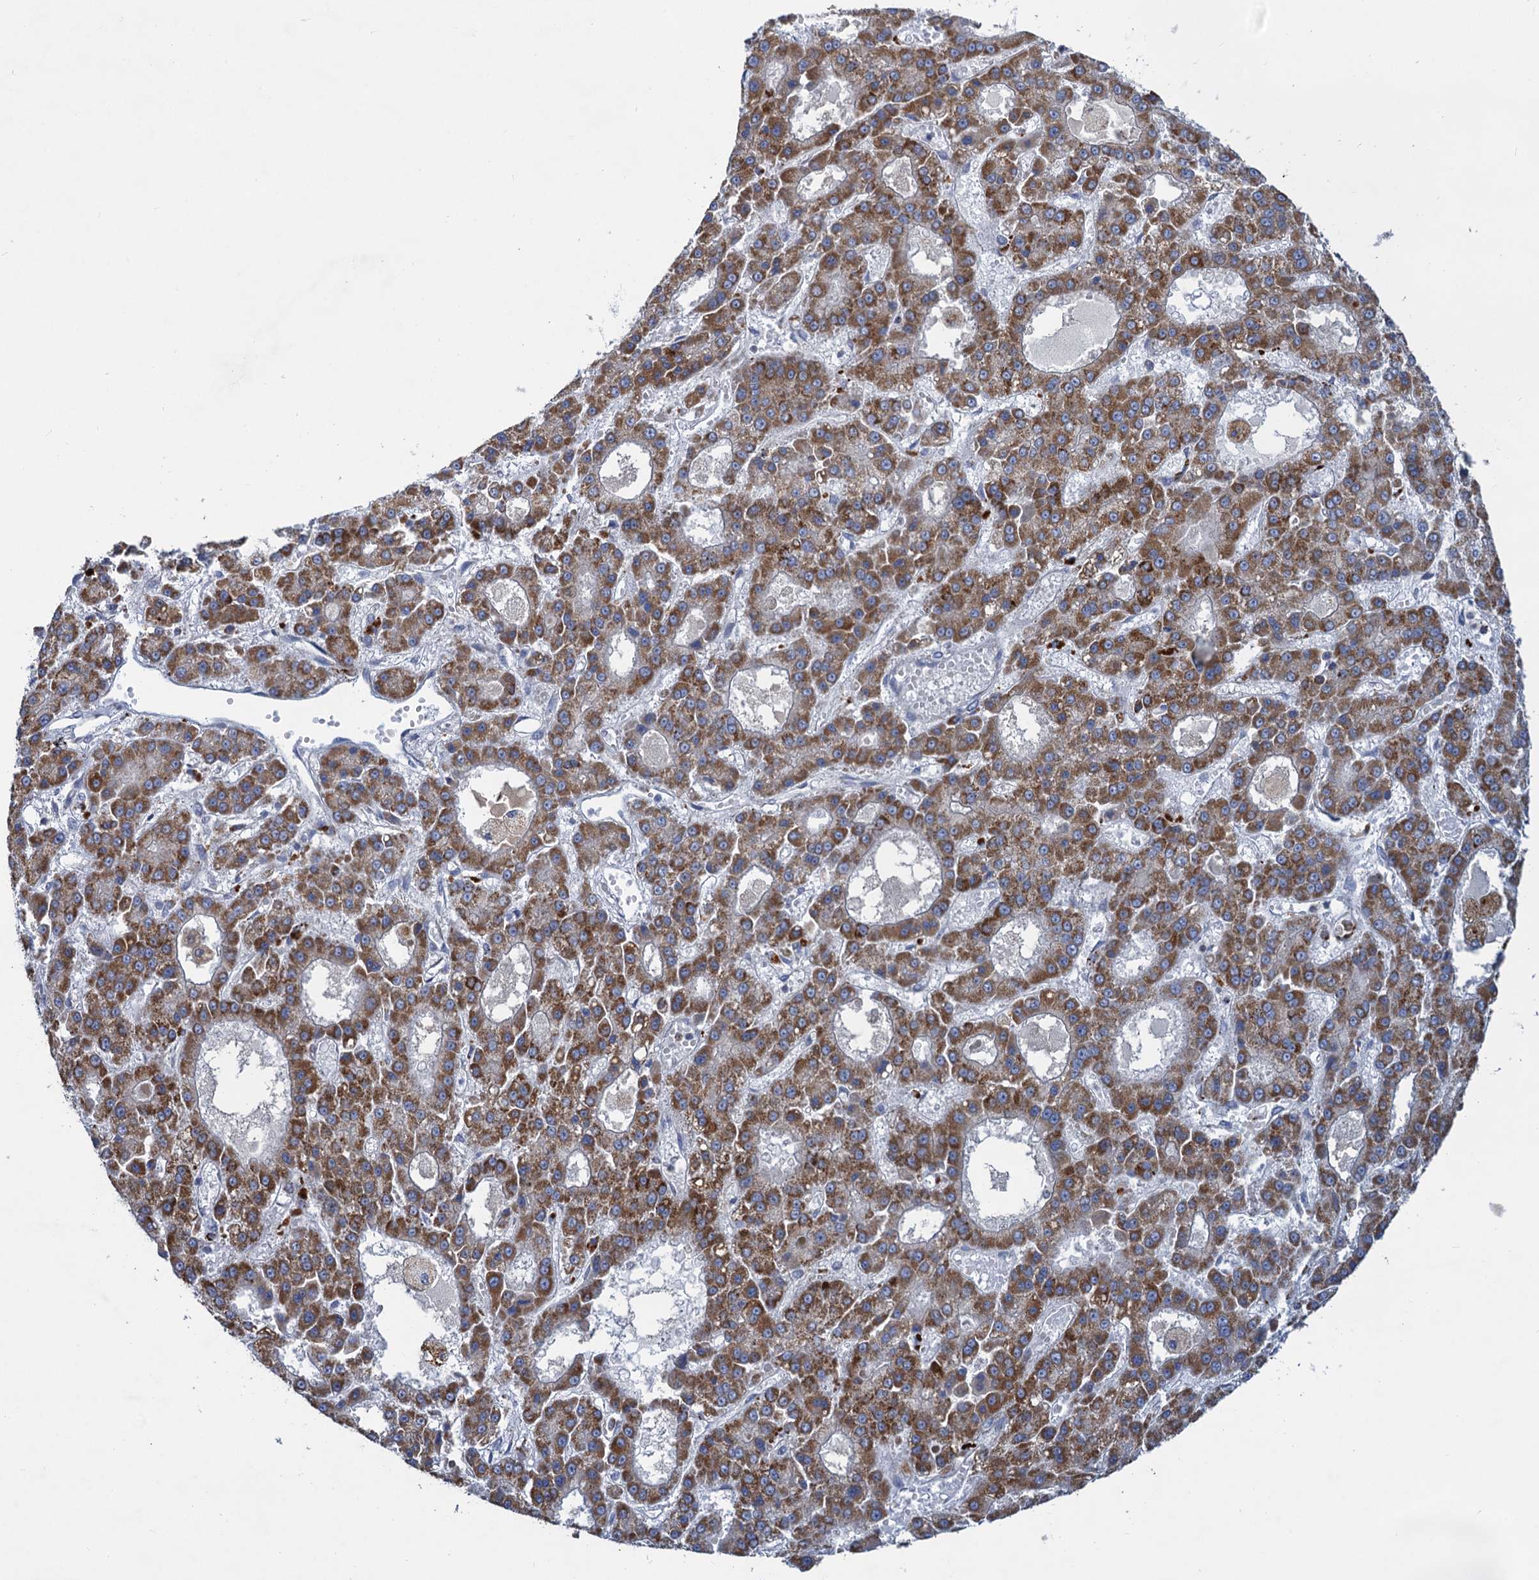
{"staining": {"intensity": "moderate", "quantity": ">75%", "location": "cytoplasmic/membranous"}, "tissue": "liver cancer", "cell_type": "Tumor cells", "image_type": "cancer", "snomed": [{"axis": "morphology", "description": "Carcinoma, Hepatocellular, NOS"}, {"axis": "topography", "description": "Liver"}], "caption": "Protein staining of hepatocellular carcinoma (liver) tissue displays moderate cytoplasmic/membranous positivity in about >75% of tumor cells.", "gene": "ANKS3", "patient": {"sex": "male", "age": 70}}